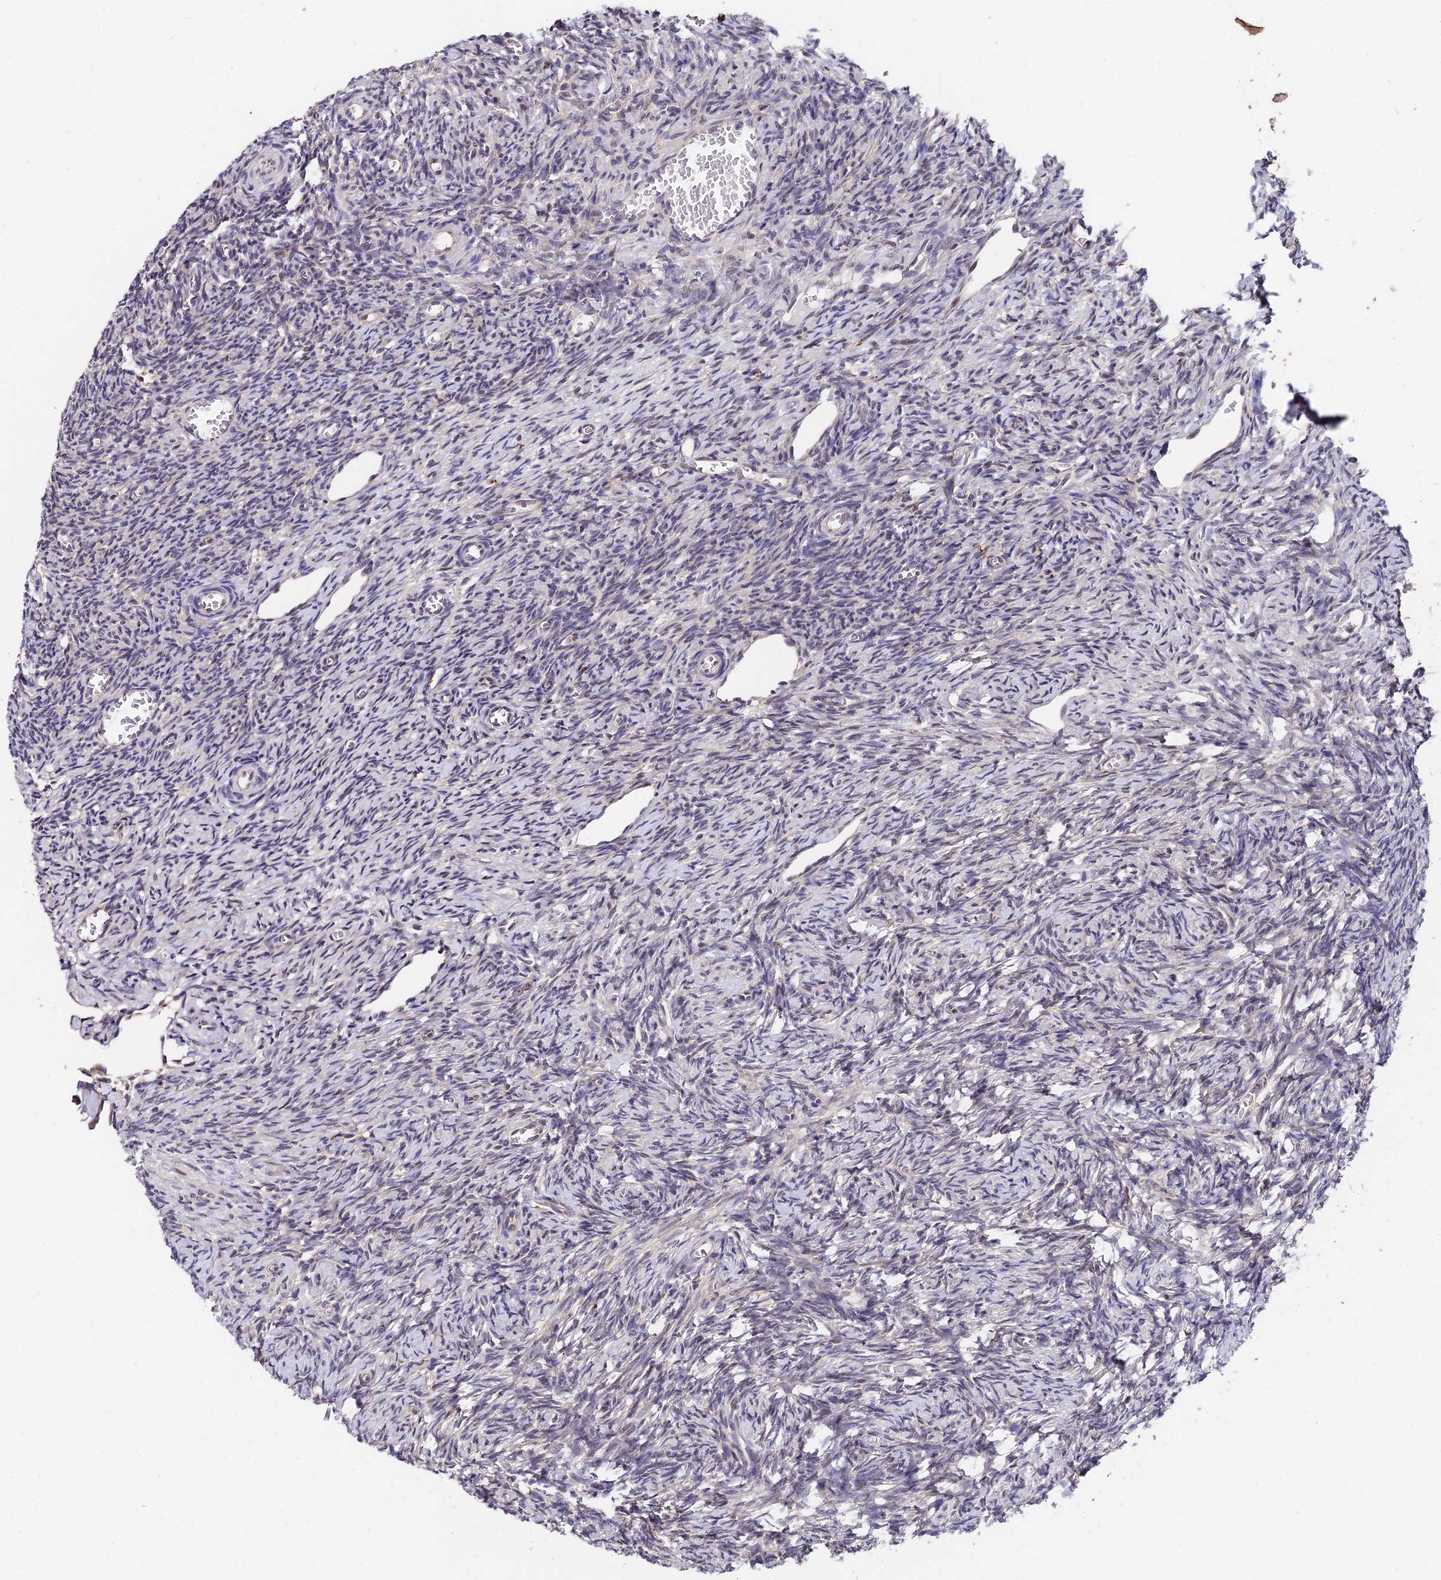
{"staining": {"intensity": "weak", "quantity": "<25%", "location": "cytoplasmic/membranous"}, "tissue": "ovary", "cell_type": "Follicle cells", "image_type": "normal", "snomed": [{"axis": "morphology", "description": "Normal tissue, NOS"}, {"axis": "topography", "description": "Ovary"}], "caption": "Ovary stained for a protein using immunohistochemistry shows no expression follicle cells.", "gene": "INPP4A", "patient": {"sex": "female", "age": 27}}